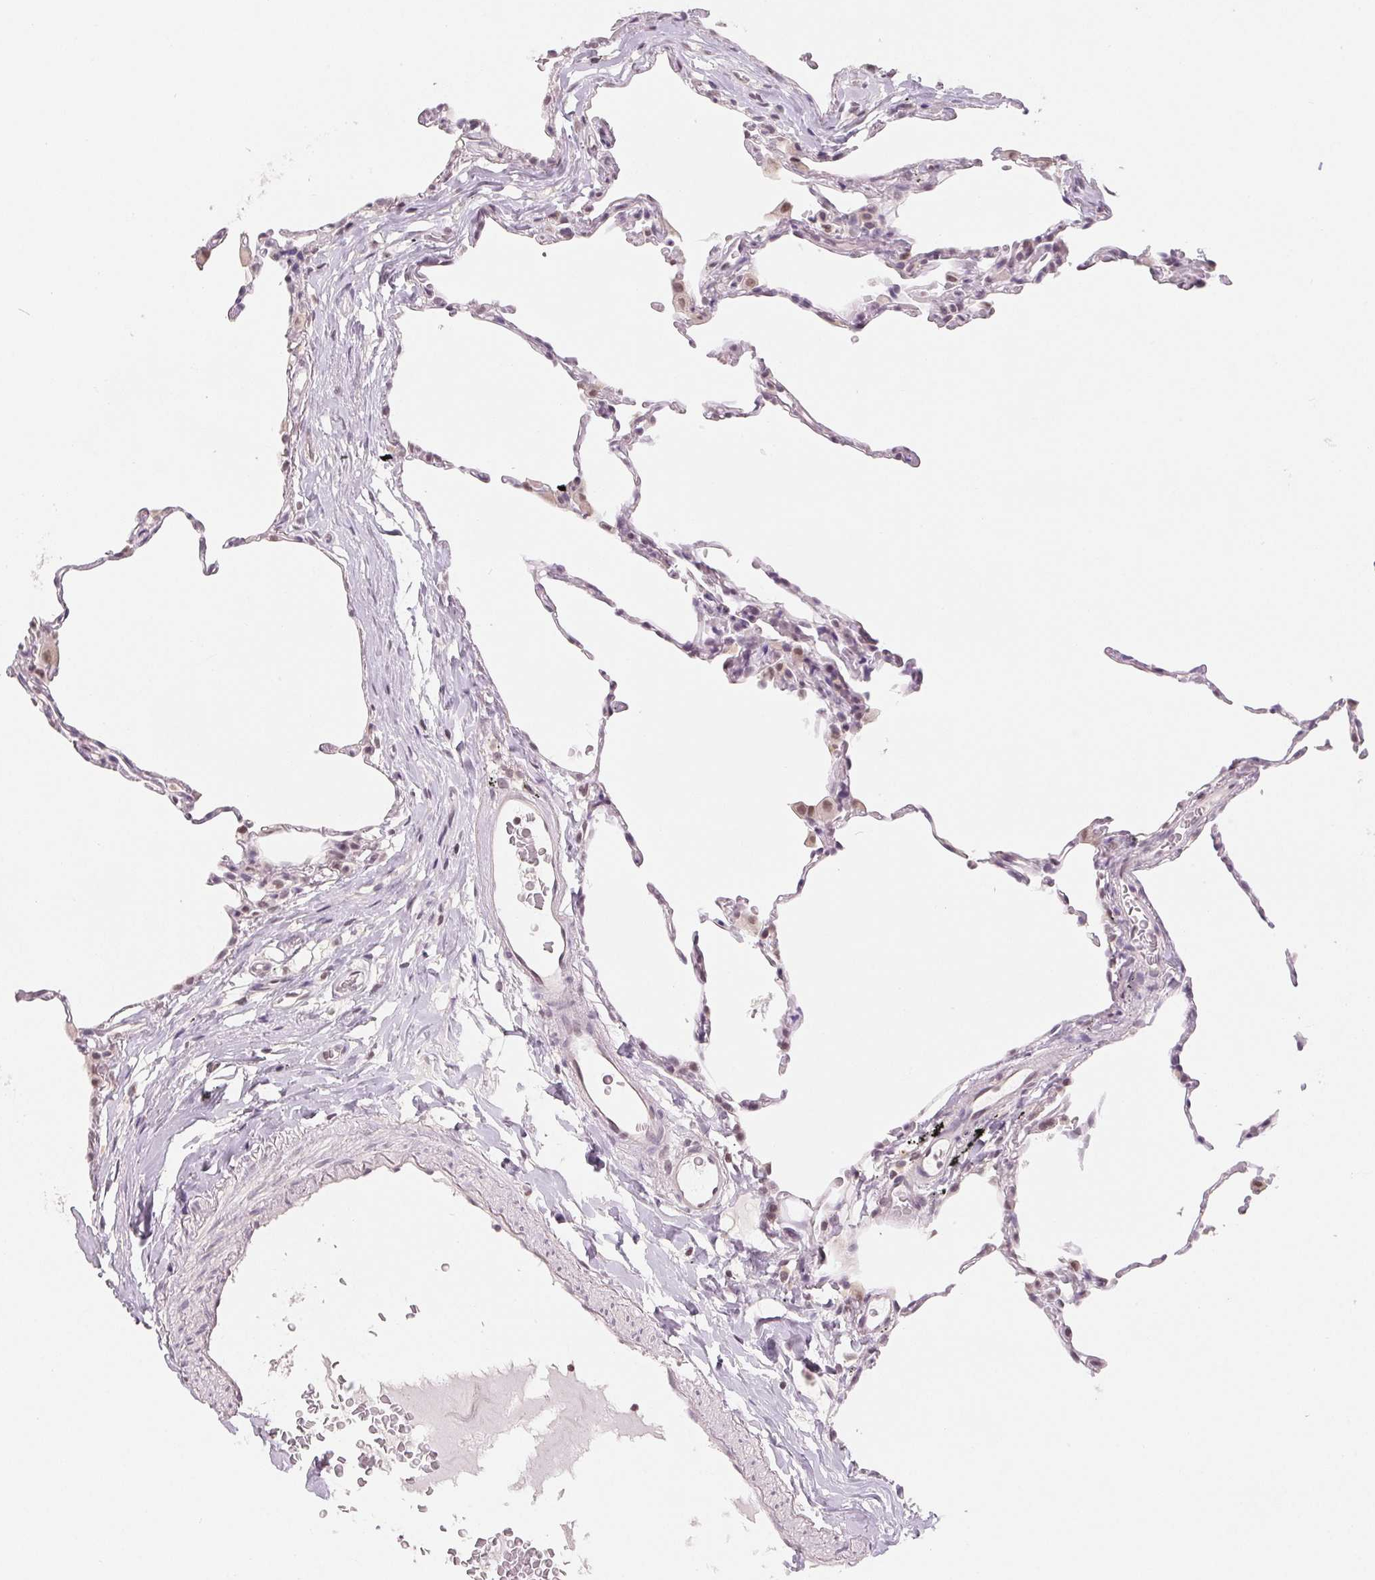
{"staining": {"intensity": "weak", "quantity": "<25%", "location": "nuclear"}, "tissue": "lung", "cell_type": "Alveolar cells", "image_type": "normal", "snomed": [{"axis": "morphology", "description": "Normal tissue, NOS"}, {"axis": "topography", "description": "Lung"}], "caption": "Photomicrograph shows no significant protein positivity in alveolar cells of normal lung. (Stains: DAB (3,3'-diaminobenzidine) immunohistochemistry (IHC) with hematoxylin counter stain, Microscopy: brightfield microscopy at high magnification).", "gene": "NXF3", "patient": {"sex": "female", "age": 57}}